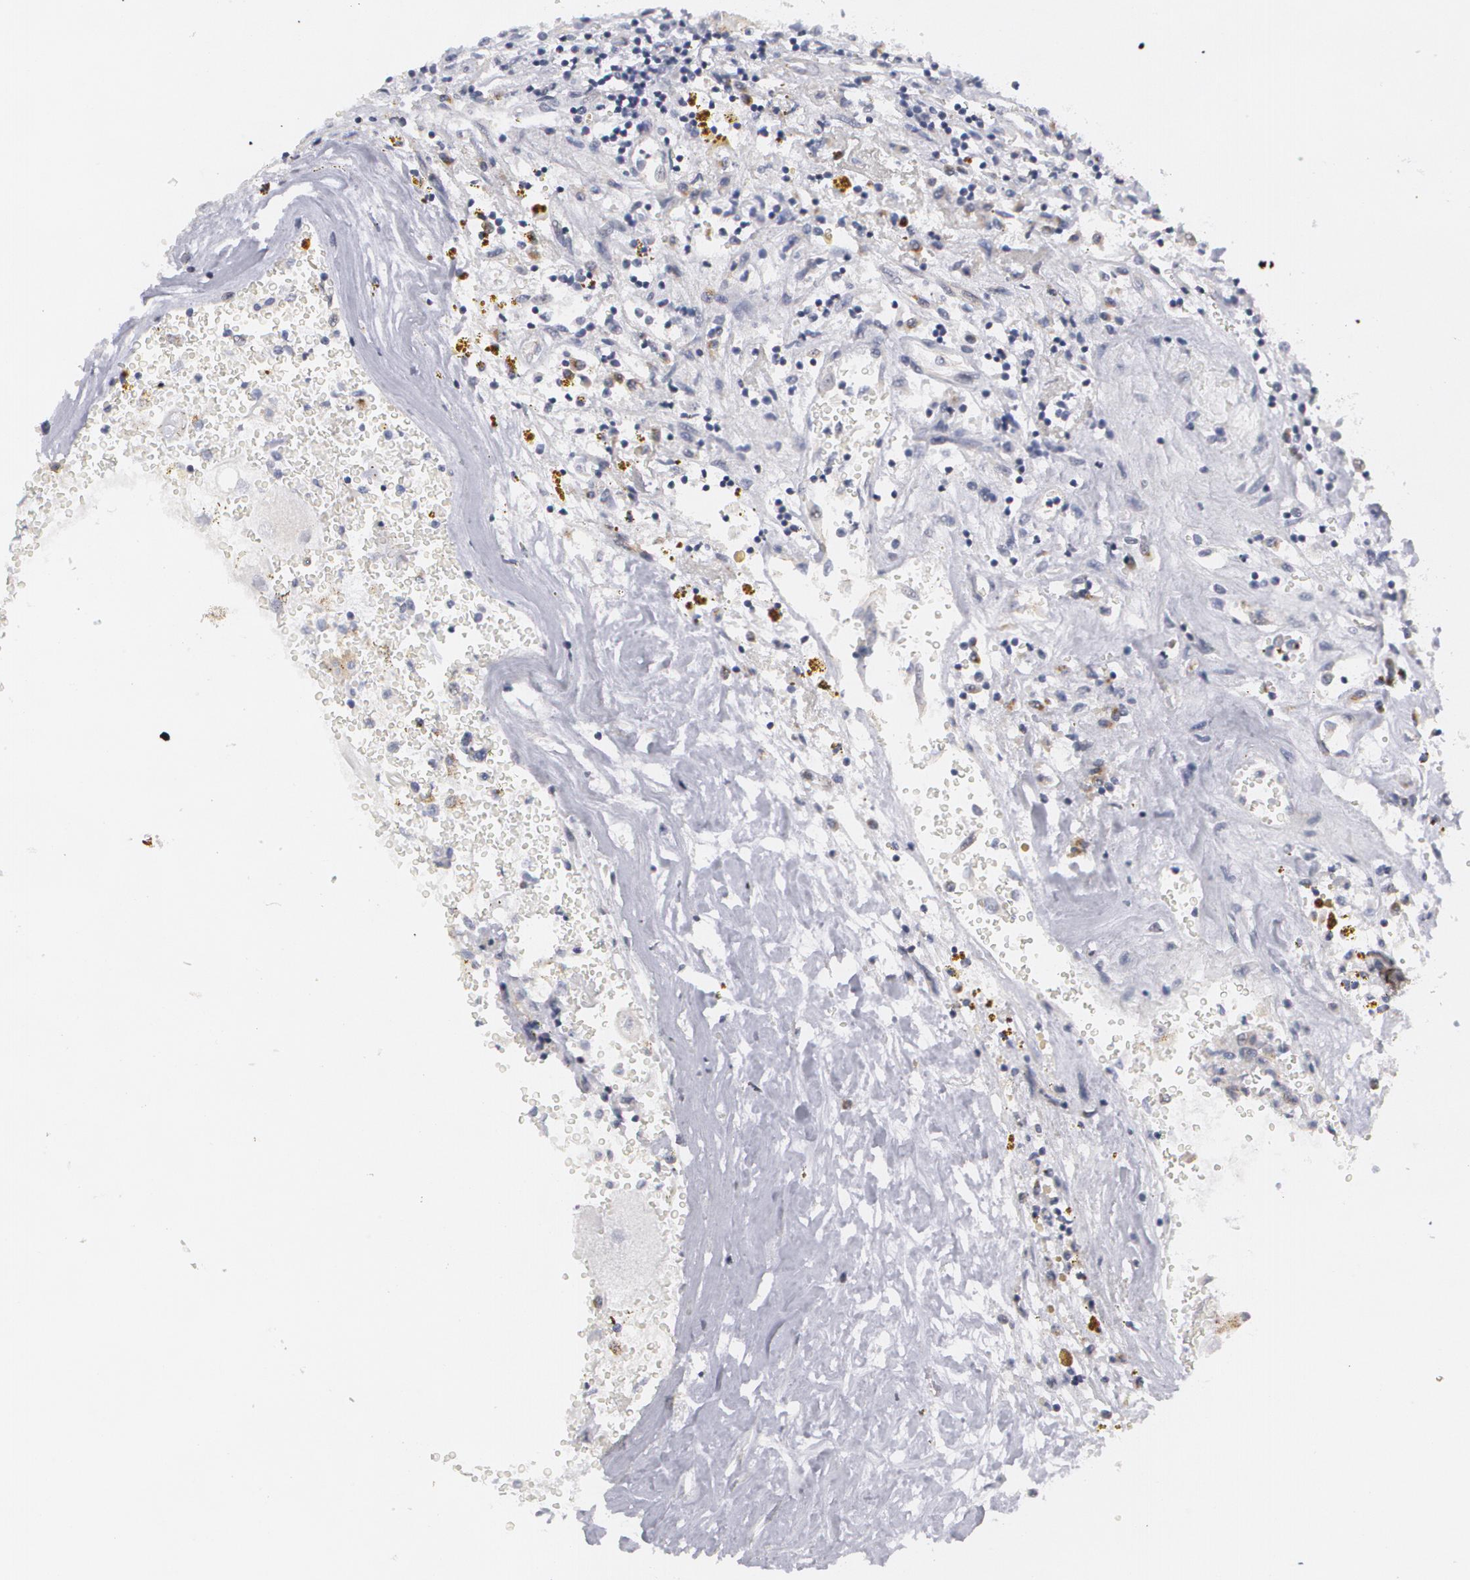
{"staining": {"intensity": "negative", "quantity": "none", "location": "none"}, "tissue": "renal cancer", "cell_type": "Tumor cells", "image_type": "cancer", "snomed": [{"axis": "morphology", "description": "Adenocarcinoma, NOS"}, {"axis": "topography", "description": "Kidney"}], "caption": "This is an immunohistochemistry (IHC) photomicrograph of human renal adenocarcinoma. There is no positivity in tumor cells.", "gene": "MBNL3", "patient": {"sex": "male", "age": 78}}